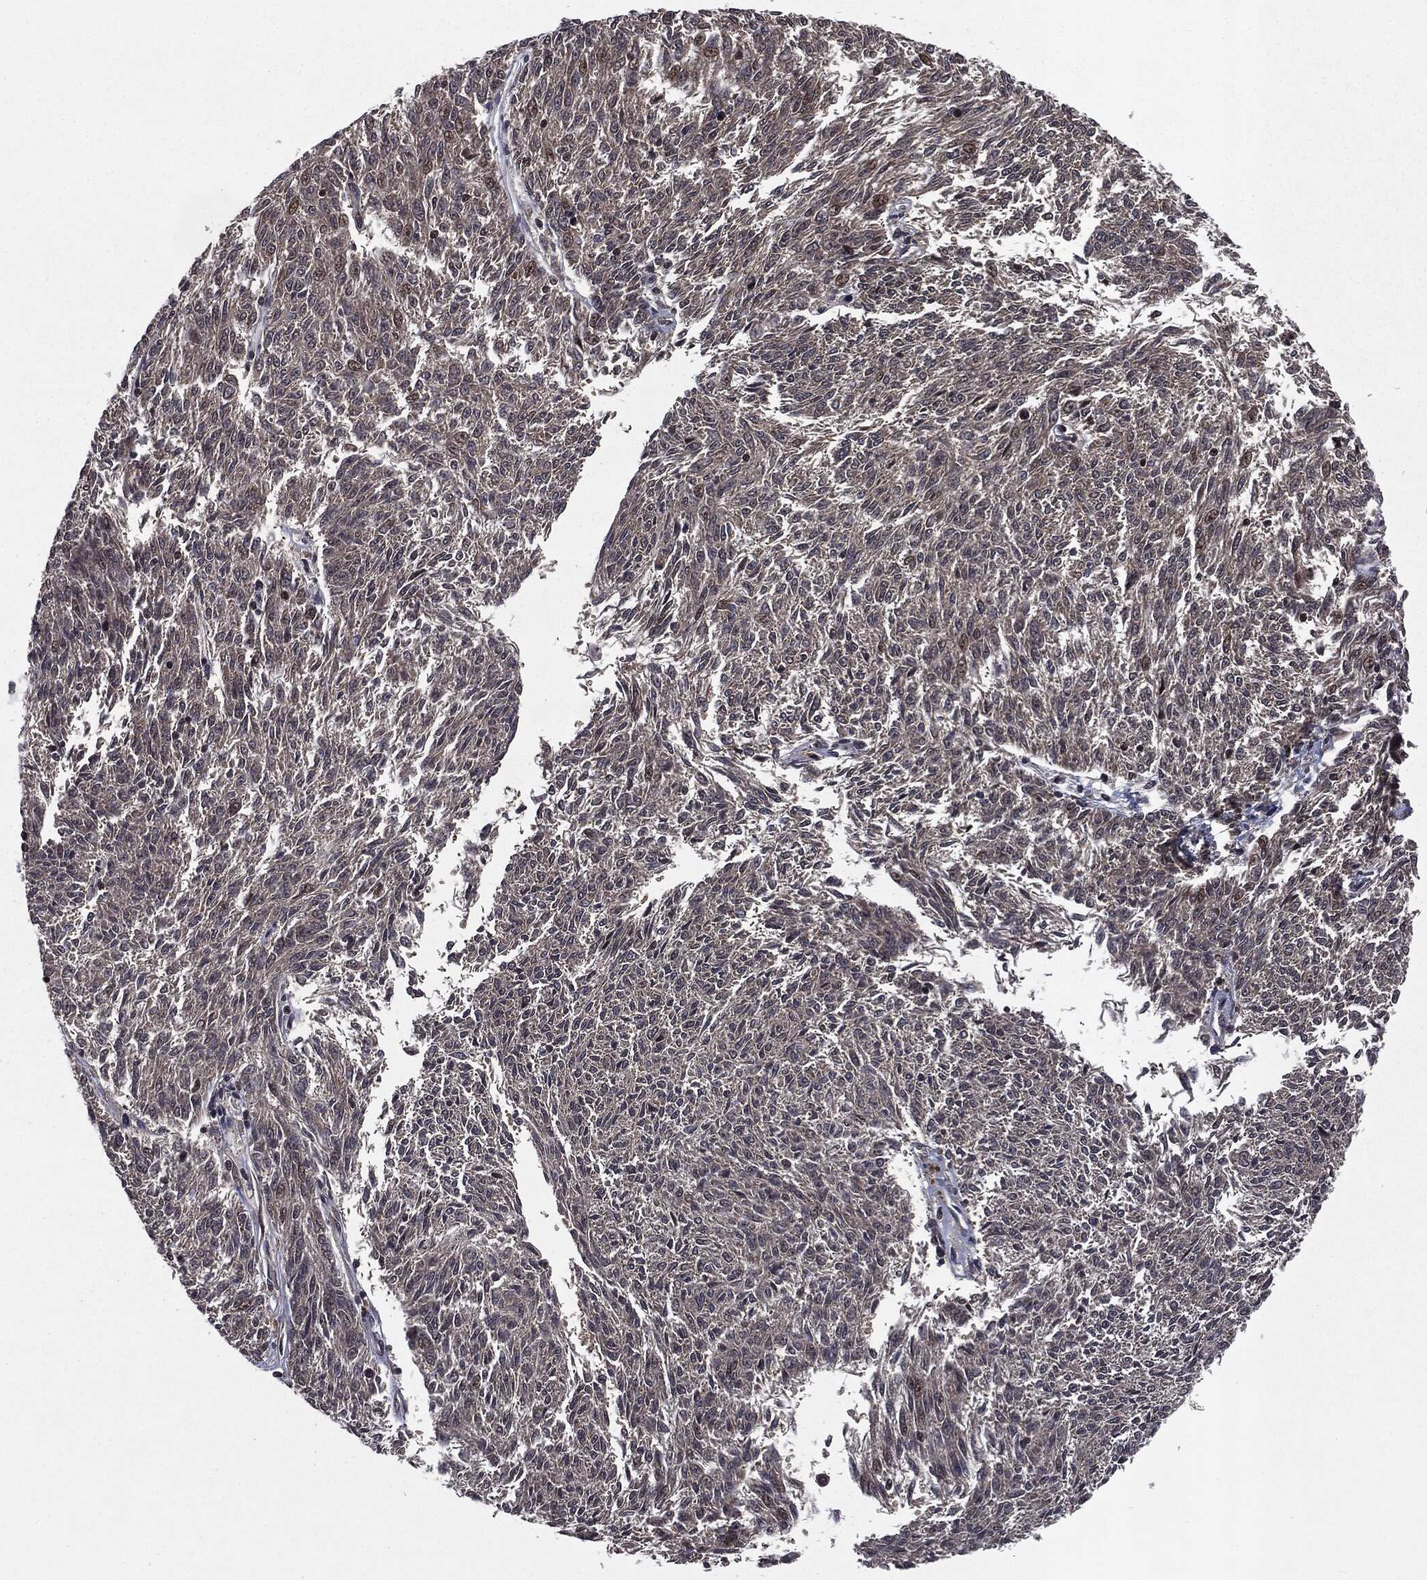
{"staining": {"intensity": "moderate", "quantity": "<25%", "location": "nuclear"}, "tissue": "melanoma", "cell_type": "Tumor cells", "image_type": "cancer", "snomed": [{"axis": "morphology", "description": "Malignant melanoma, NOS"}, {"axis": "topography", "description": "Skin"}], "caption": "High-magnification brightfield microscopy of malignant melanoma stained with DAB (brown) and counterstained with hematoxylin (blue). tumor cells exhibit moderate nuclear positivity is identified in about<25% of cells.", "gene": "STAU2", "patient": {"sex": "female", "age": 72}}